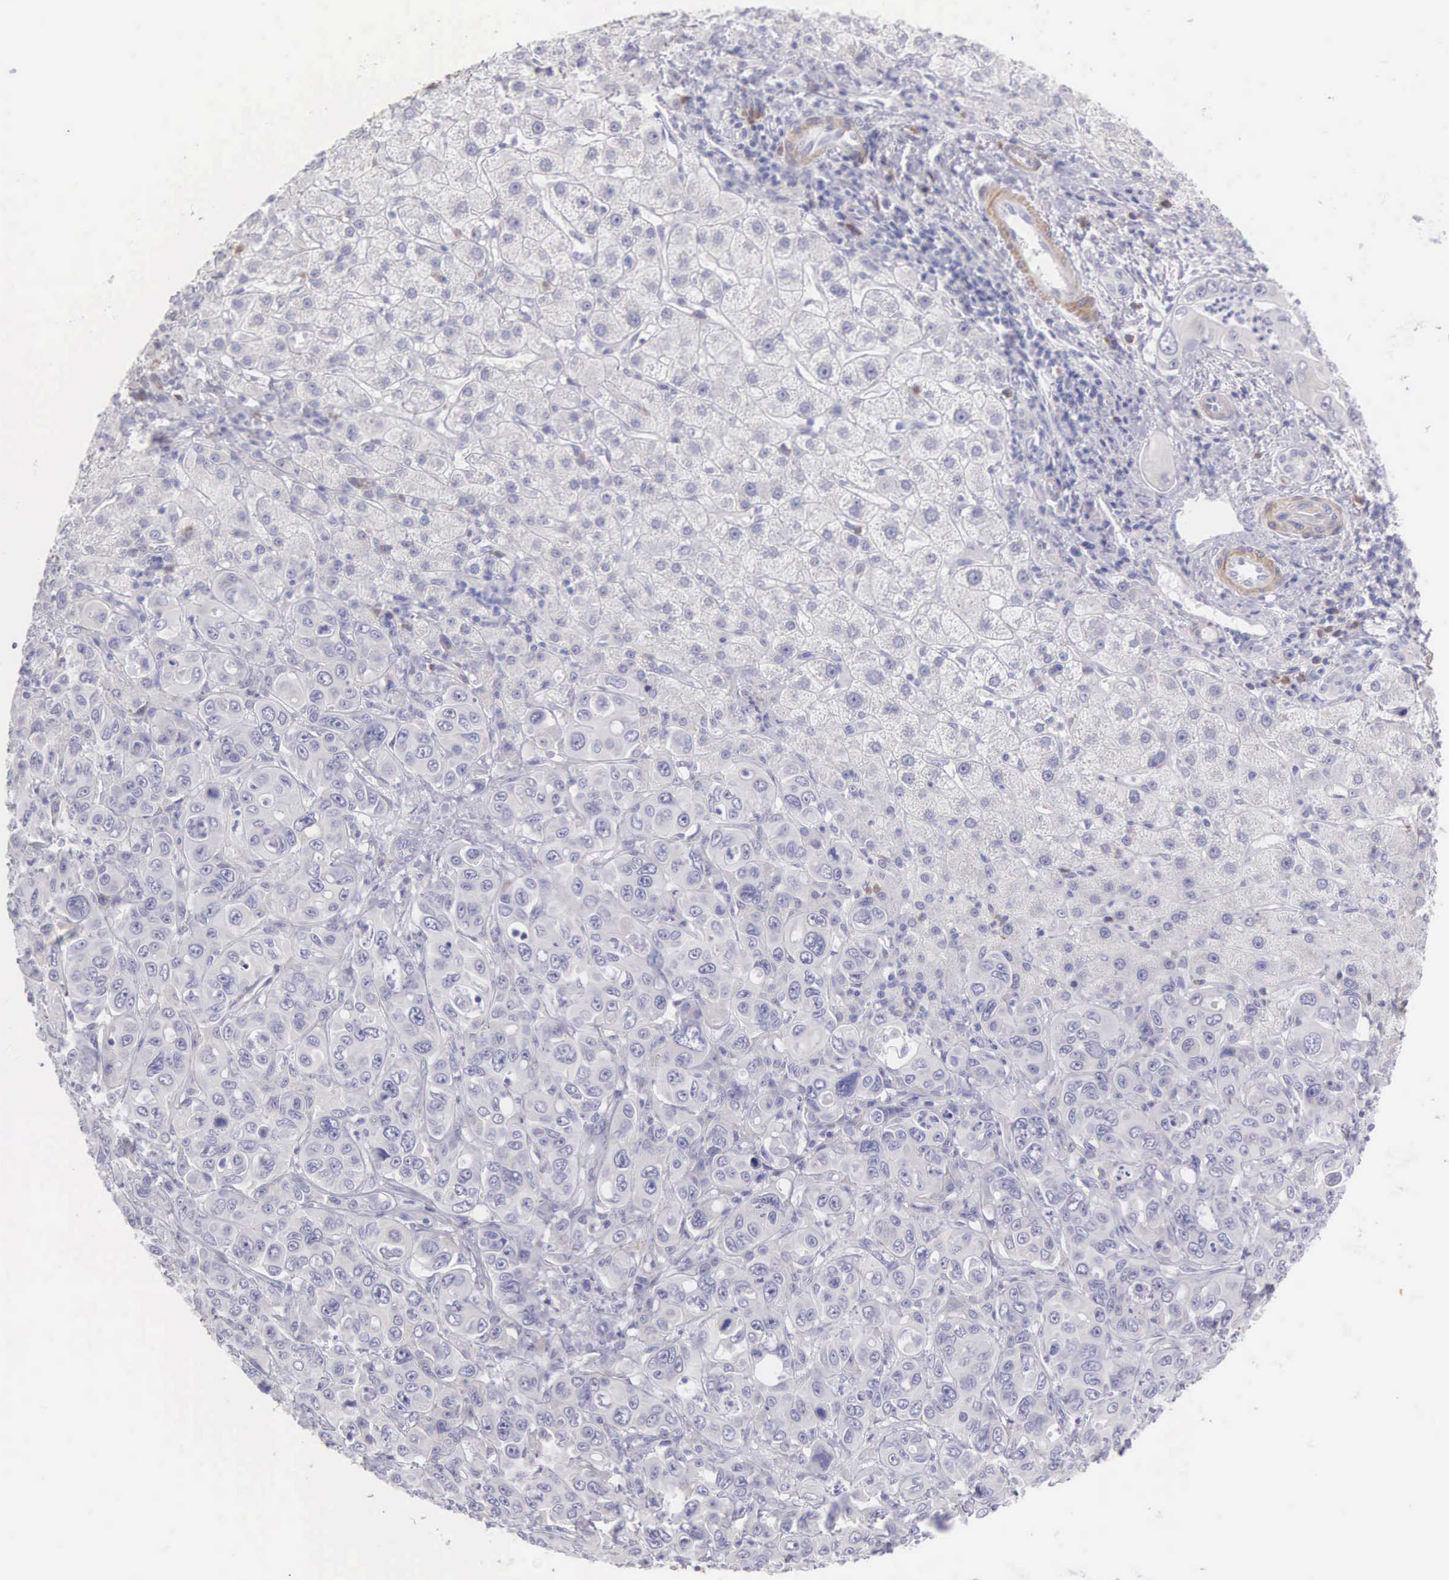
{"staining": {"intensity": "weak", "quantity": "25%-75%", "location": "cytoplasmic/membranous"}, "tissue": "liver cancer", "cell_type": "Tumor cells", "image_type": "cancer", "snomed": [{"axis": "morphology", "description": "Cholangiocarcinoma"}, {"axis": "topography", "description": "Liver"}], "caption": "A histopathology image showing weak cytoplasmic/membranous expression in about 25%-75% of tumor cells in liver cancer (cholangiocarcinoma), as visualized by brown immunohistochemical staining.", "gene": "ARFGAP3", "patient": {"sex": "female", "age": 79}}